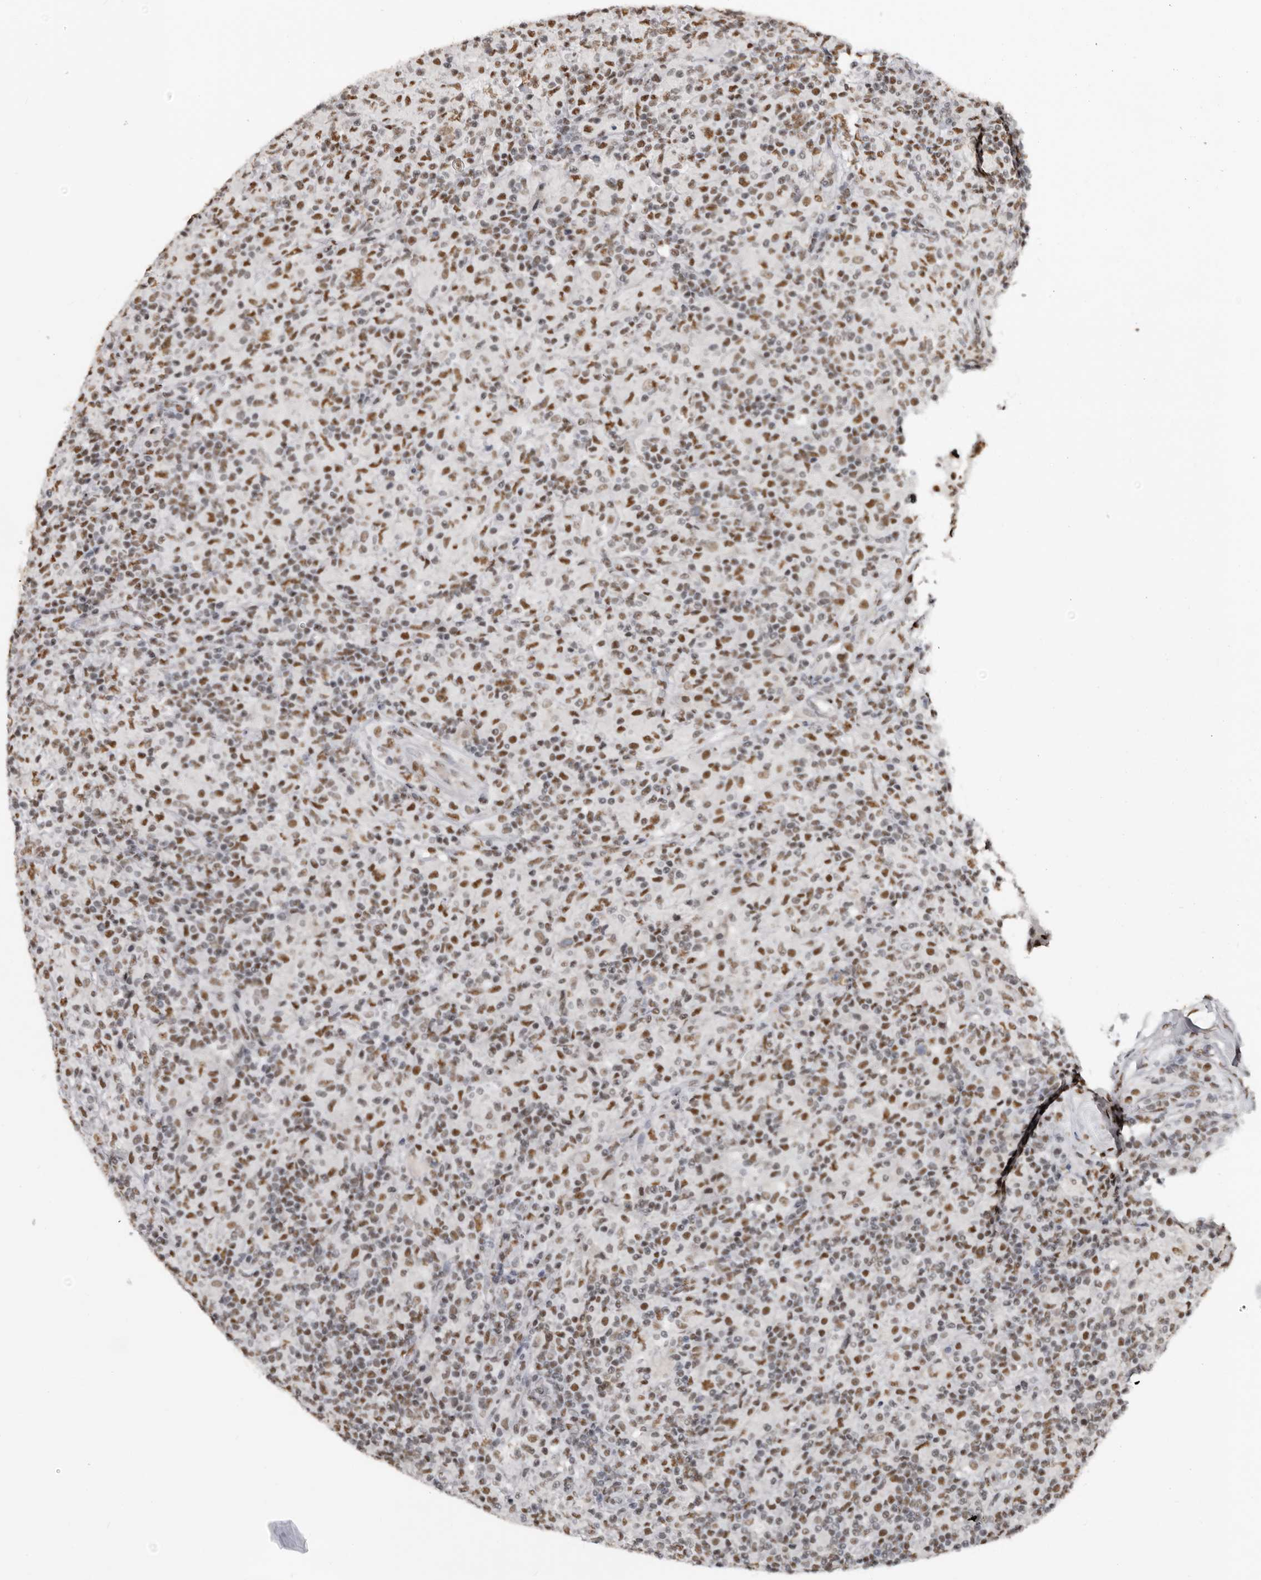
{"staining": {"intensity": "moderate", "quantity": ">75%", "location": "nuclear"}, "tissue": "lymphoma", "cell_type": "Tumor cells", "image_type": "cancer", "snomed": [{"axis": "morphology", "description": "Hodgkin's disease, NOS"}, {"axis": "topography", "description": "Lymph node"}], "caption": "Hodgkin's disease was stained to show a protein in brown. There is medium levels of moderate nuclear positivity in approximately >75% of tumor cells.", "gene": "SCAF4", "patient": {"sex": "male", "age": 70}}